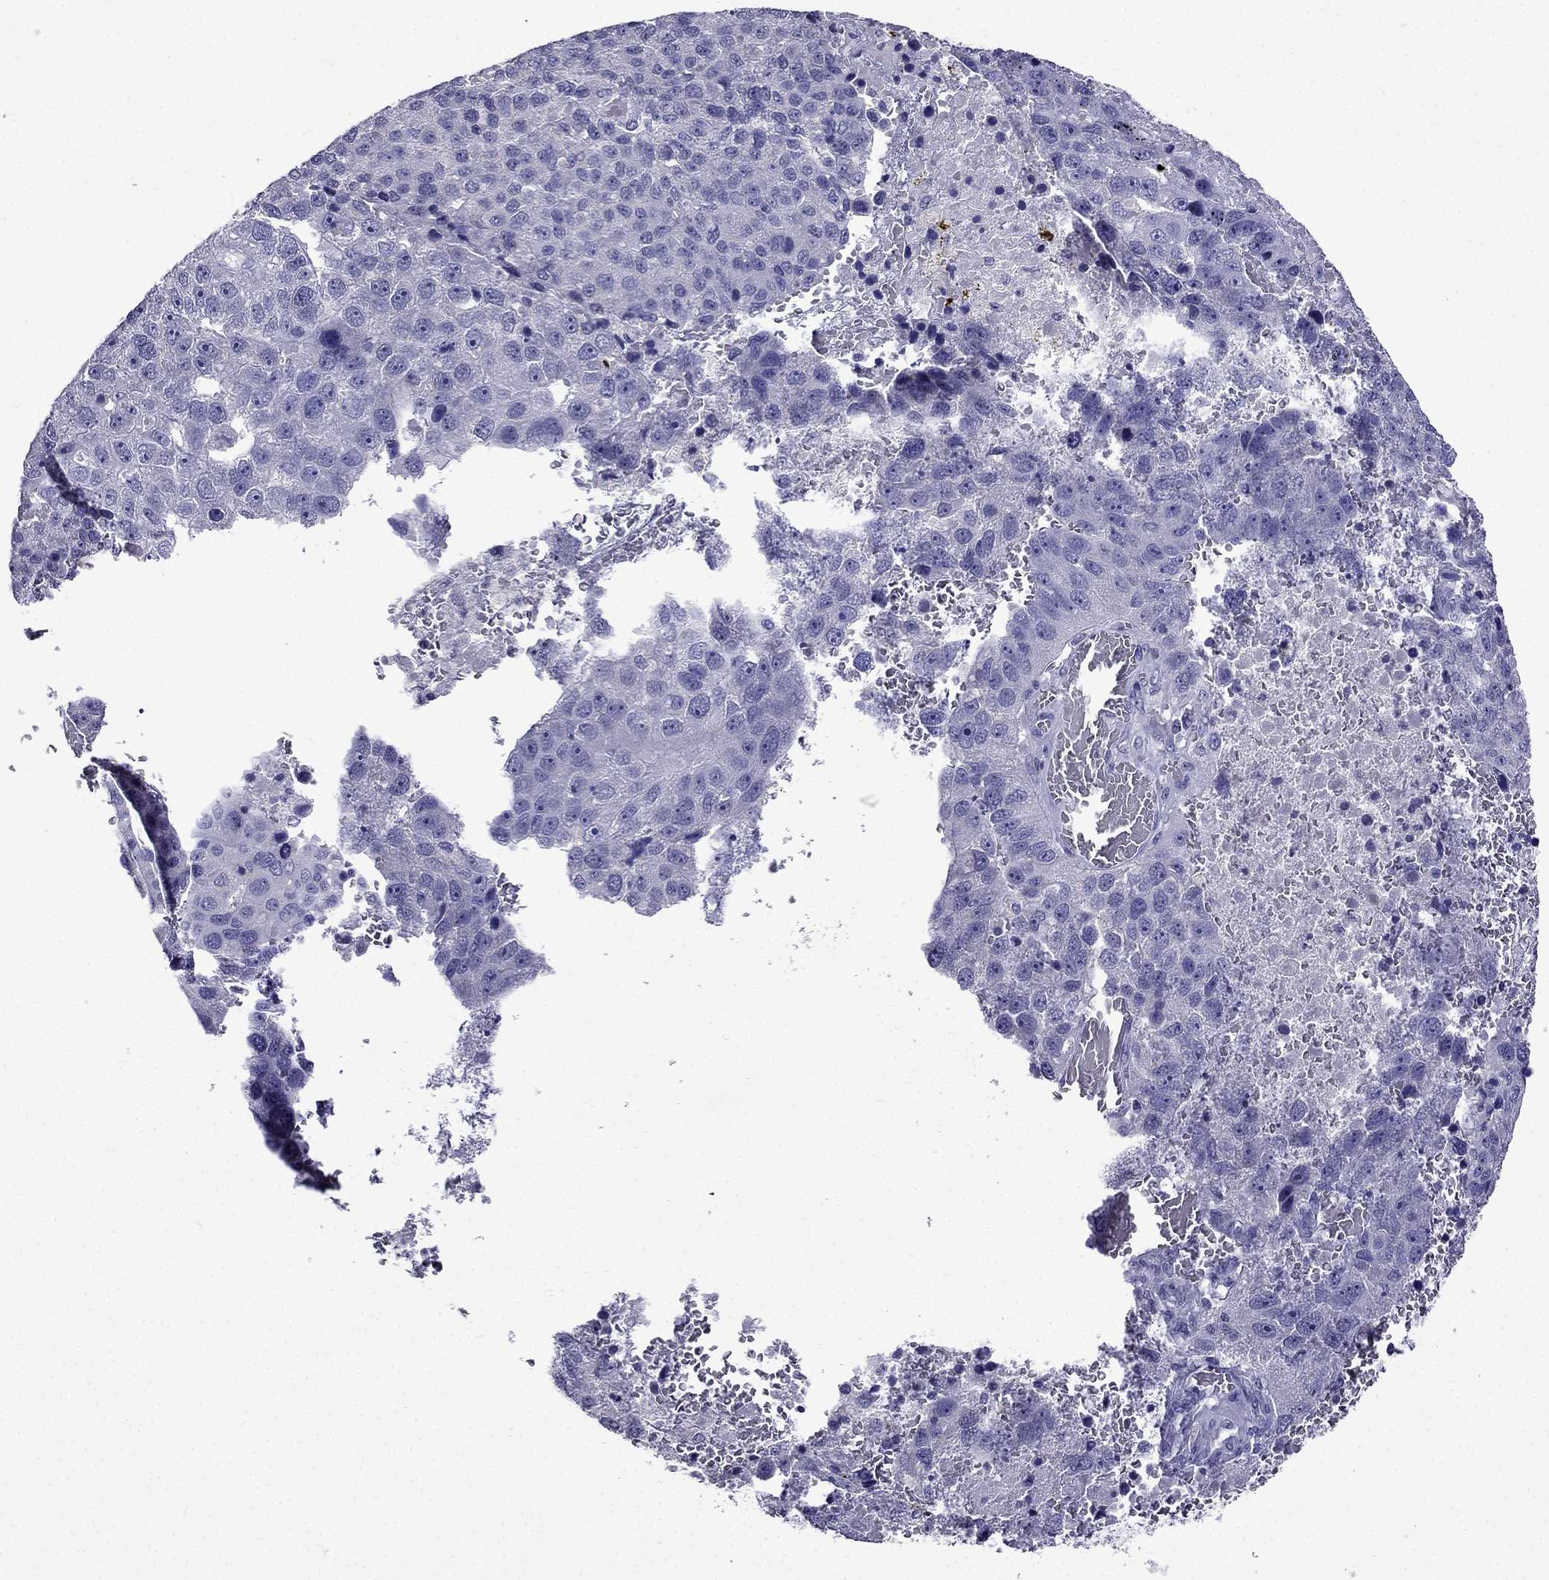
{"staining": {"intensity": "negative", "quantity": "none", "location": "none"}, "tissue": "pancreatic cancer", "cell_type": "Tumor cells", "image_type": "cancer", "snomed": [{"axis": "morphology", "description": "Adenocarcinoma, NOS"}, {"axis": "topography", "description": "Pancreas"}], "caption": "This is a photomicrograph of immunohistochemistry (IHC) staining of pancreatic adenocarcinoma, which shows no expression in tumor cells.", "gene": "DNAH17", "patient": {"sex": "female", "age": 61}}